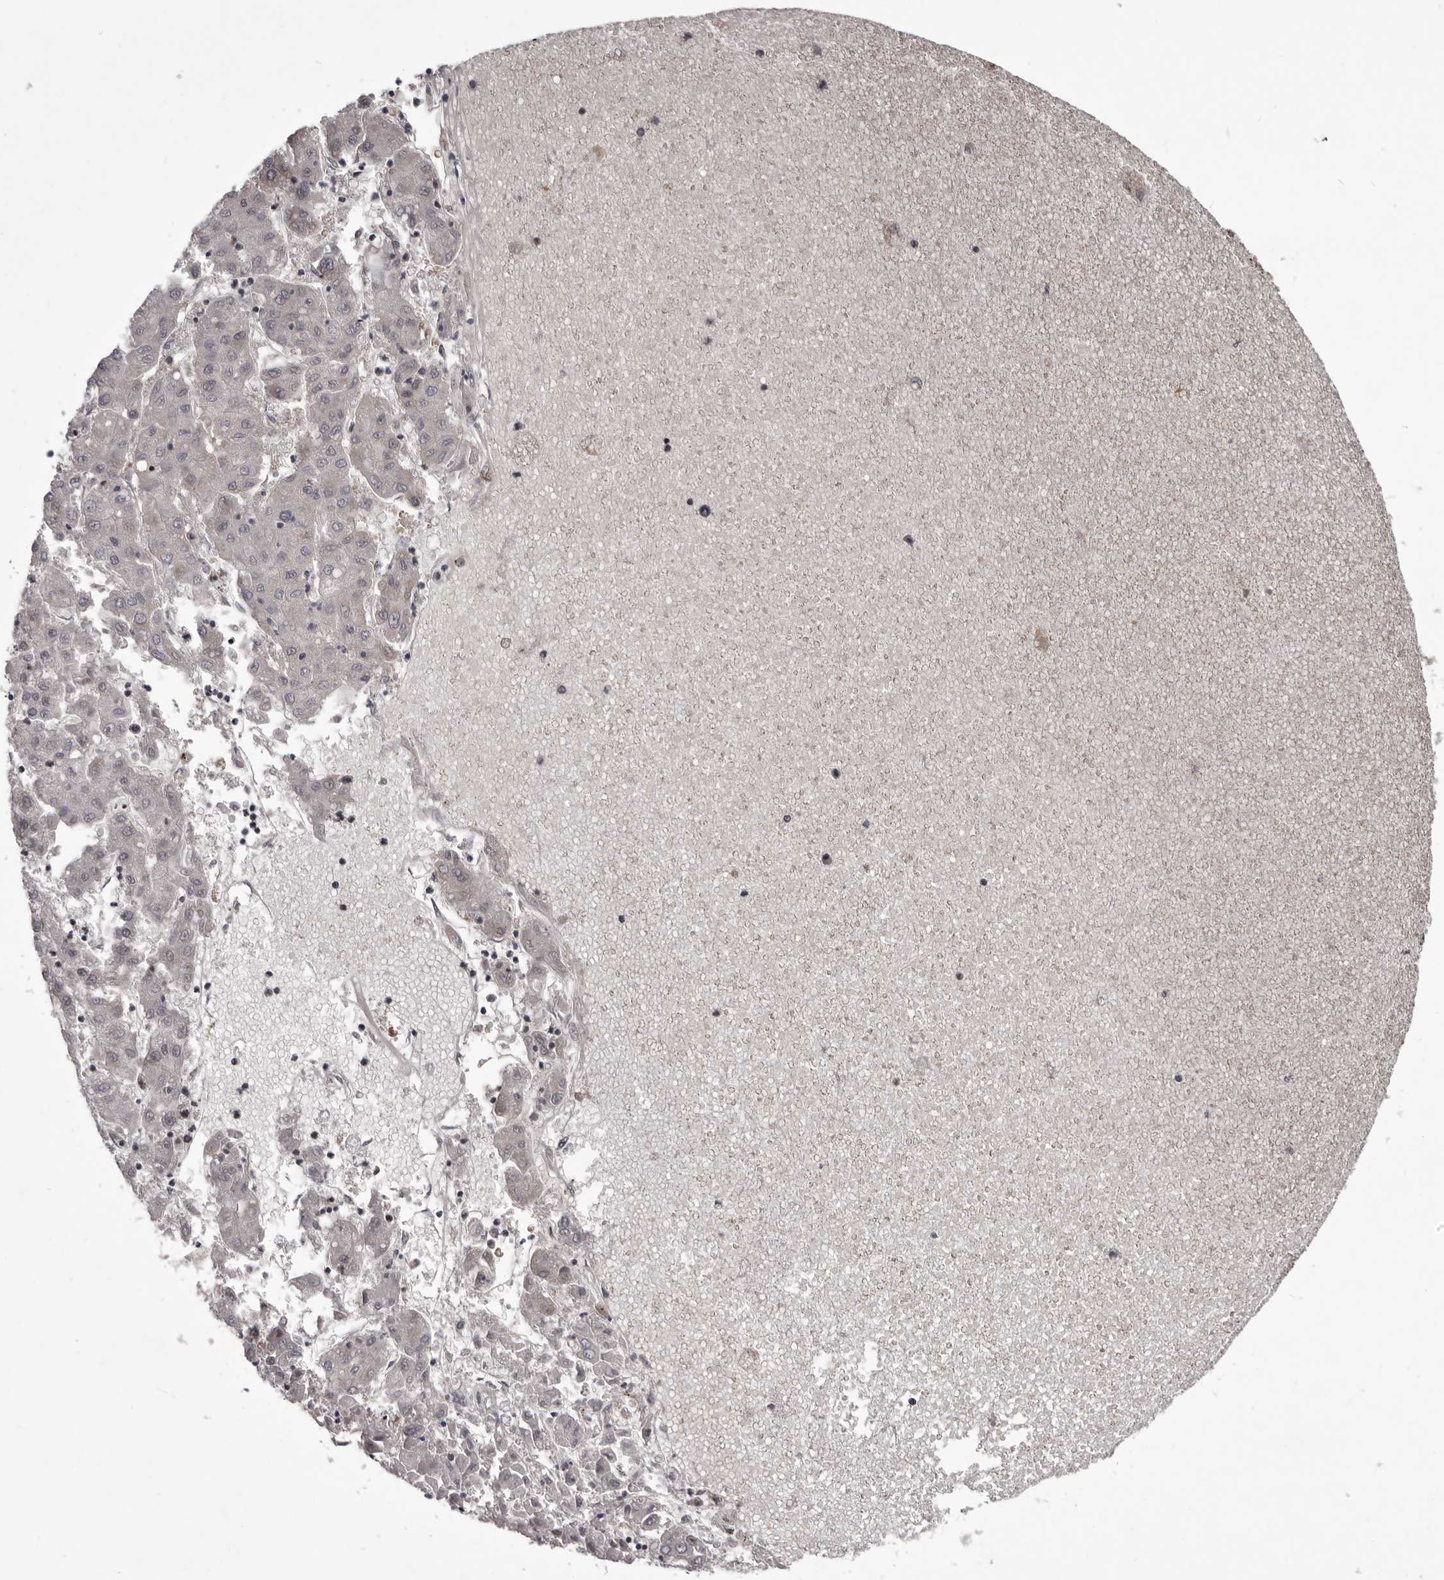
{"staining": {"intensity": "negative", "quantity": "none", "location": "none"}, "tissue": "liver cancer", "cell_type": "Tumor cells", "image_type": "cancer", "snomed": [{"axis": "morphology", "description": "Carcinoma, Hepatocellular, NOS"}, {"axis": "topography", "description": "Liver"}], "caption": "Immunohistochemistry micrograph of neoplastic tissue: human liver hepatocellular carcinoma stained with DAB displays no significant protein staining in tumor cells.", "gene": "NUMA1", "patient": {"sex": "male", "age": 72}}